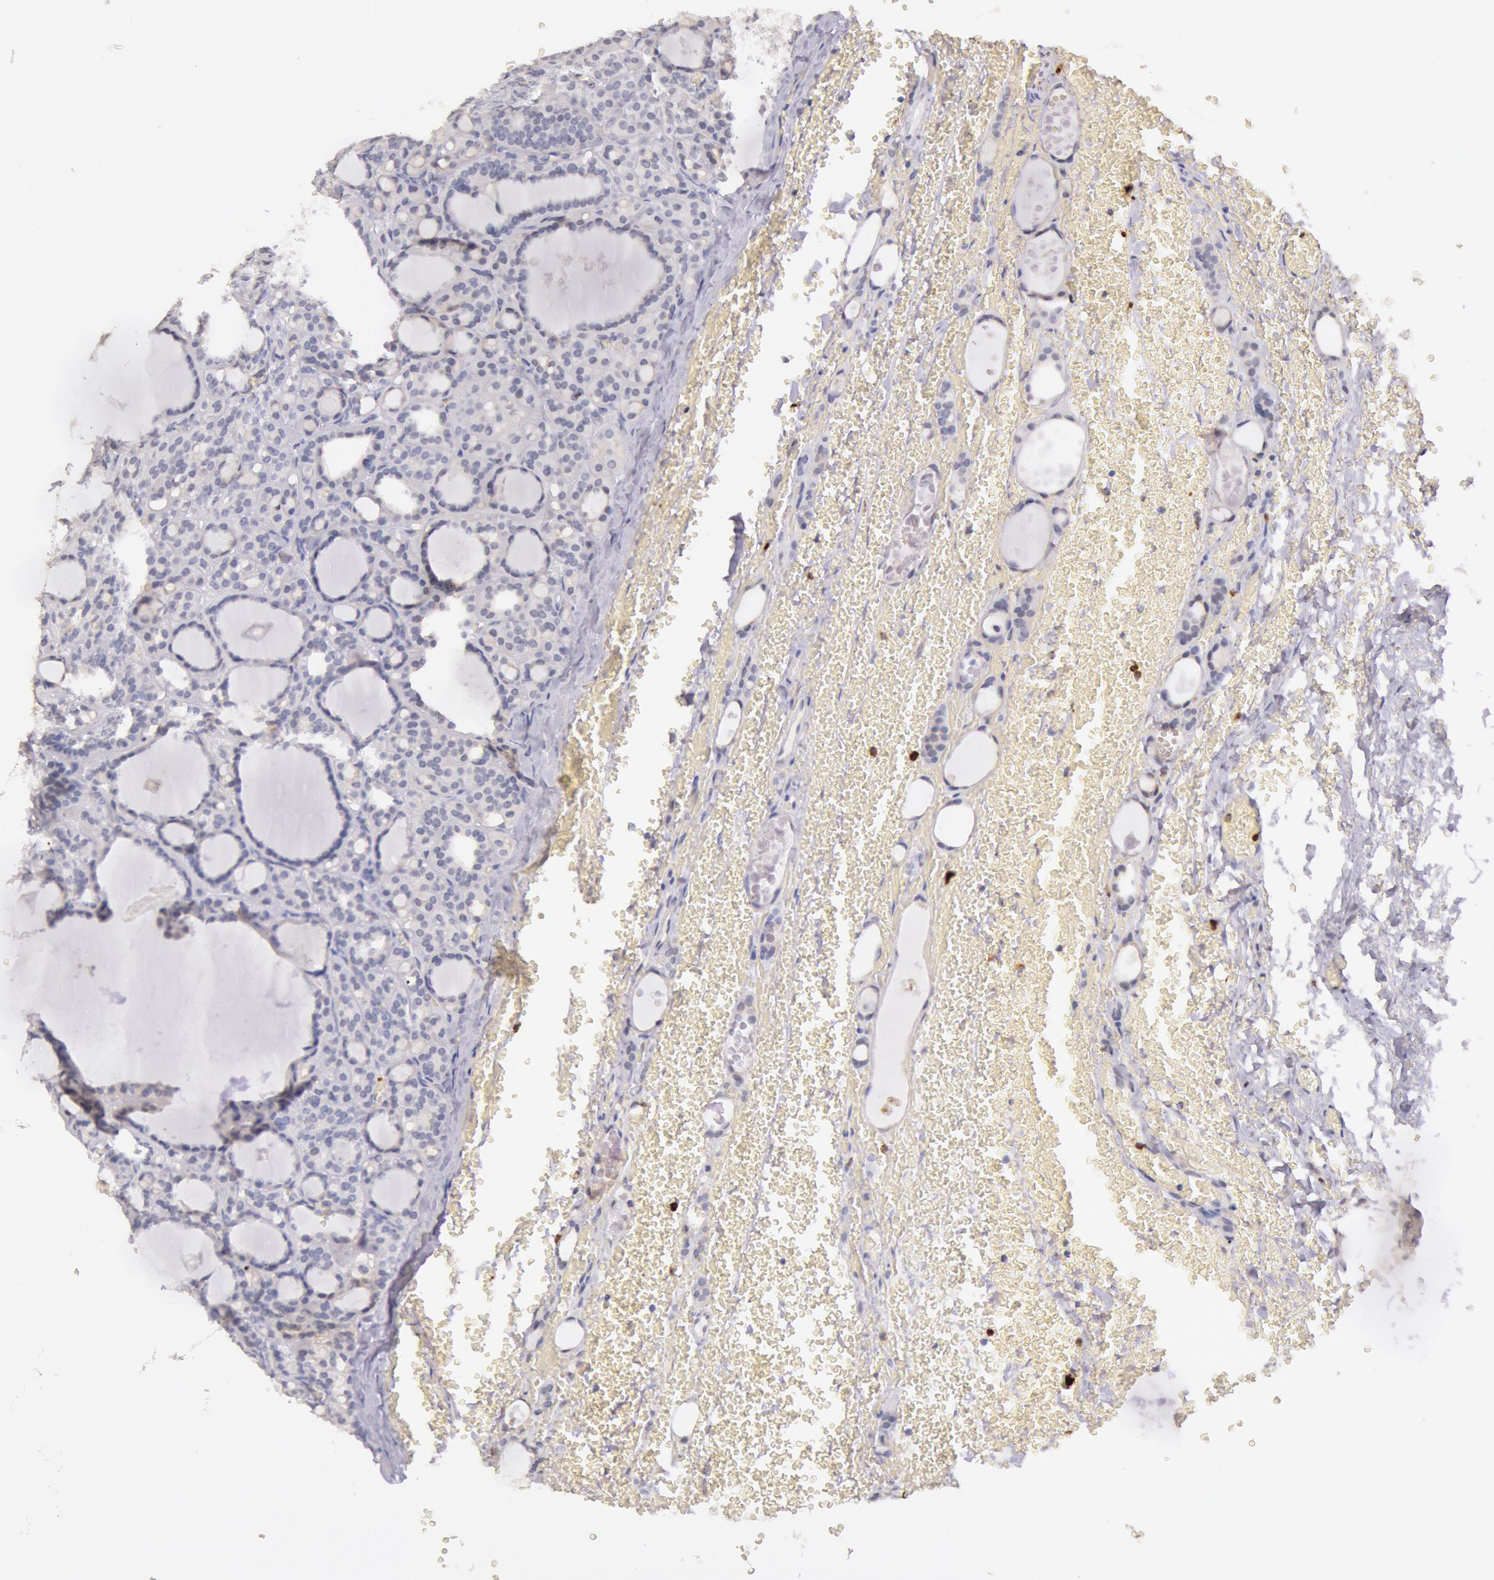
{"staining": {"intensity": "negative", "quantity": "none", "location": "none"}, "tissue": "thyroid cancer", "cell_type": "Tumor cells", "image_type": "cancer", "snomed": [{"axis": "morphology", "description": "Follicular adenoma carcinoma, NOS"}, {"axis": "topography", "description": "Thyroid gland"}], "caption": "High power microscopy micrograph of an IHC image of follicular adenoma carcinoma (thyroid), revealing no significant staining in tumor cells. The staining is performed using DAB (3,3'-diaminobenzidine) brown chromogen with nuclei counter-stained in using hematoxylin.", "gene": "KDM6A", "patient": {"sex": "female", "age": 71}}